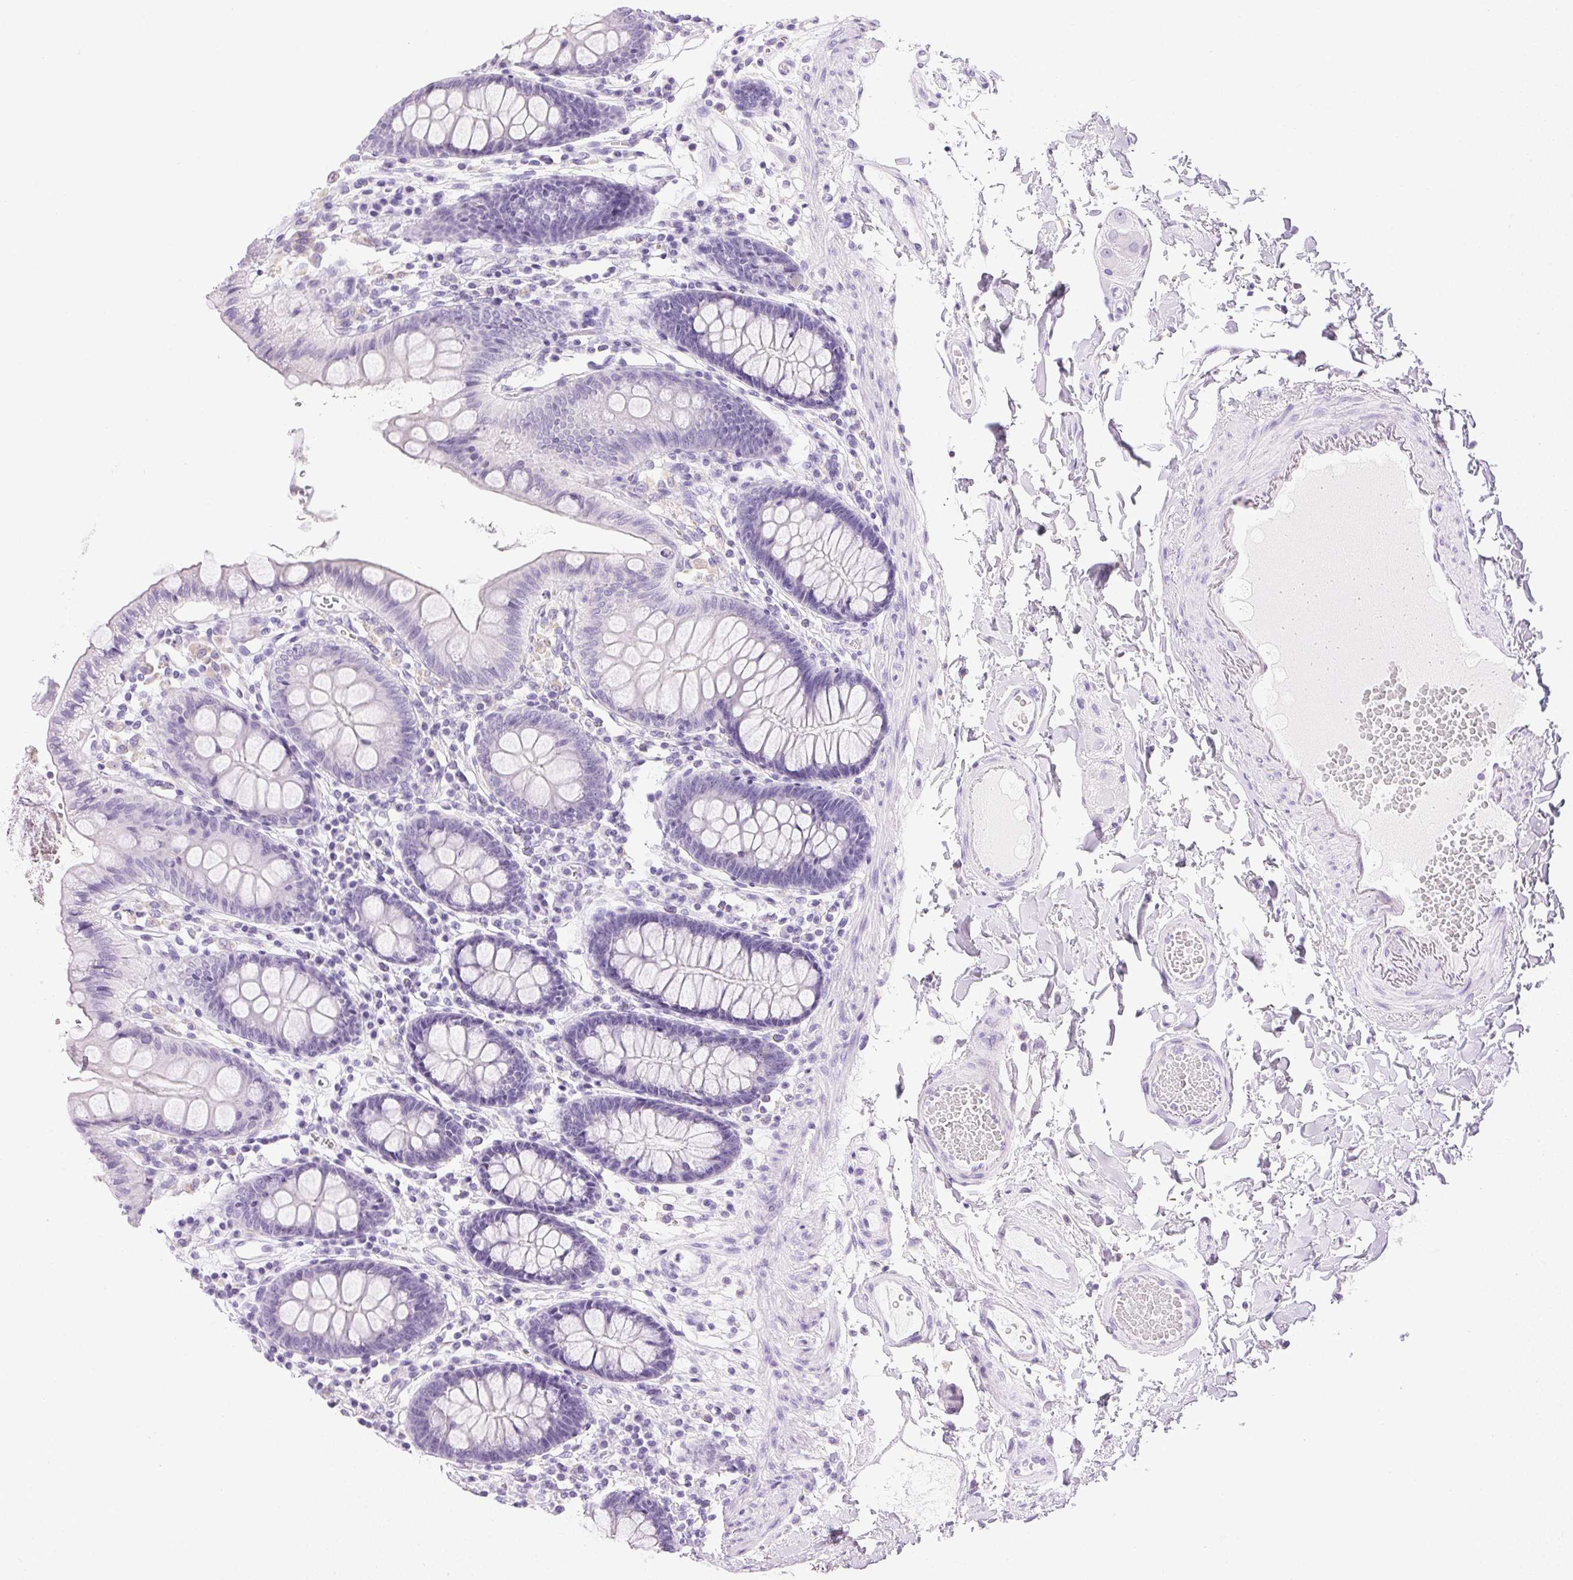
{"staining": {"intensity": "negative", "quantity": "none", "location": "none"}, "tissue": "colon", "cell_type": "Endothelial cells", "image_type": "normal", "snomed": [{"axis": "morphology", "description": "Normal tissue, NOS"}, {"axis": "topography", "description": "Colon"}], "caption": "This is an immunohistochemistry (IHC) image of benign human colon. There is no staining in endothelial cells.", "gene": "ATP6V1G3", "patient": {"sex": "male", "age": 84}}